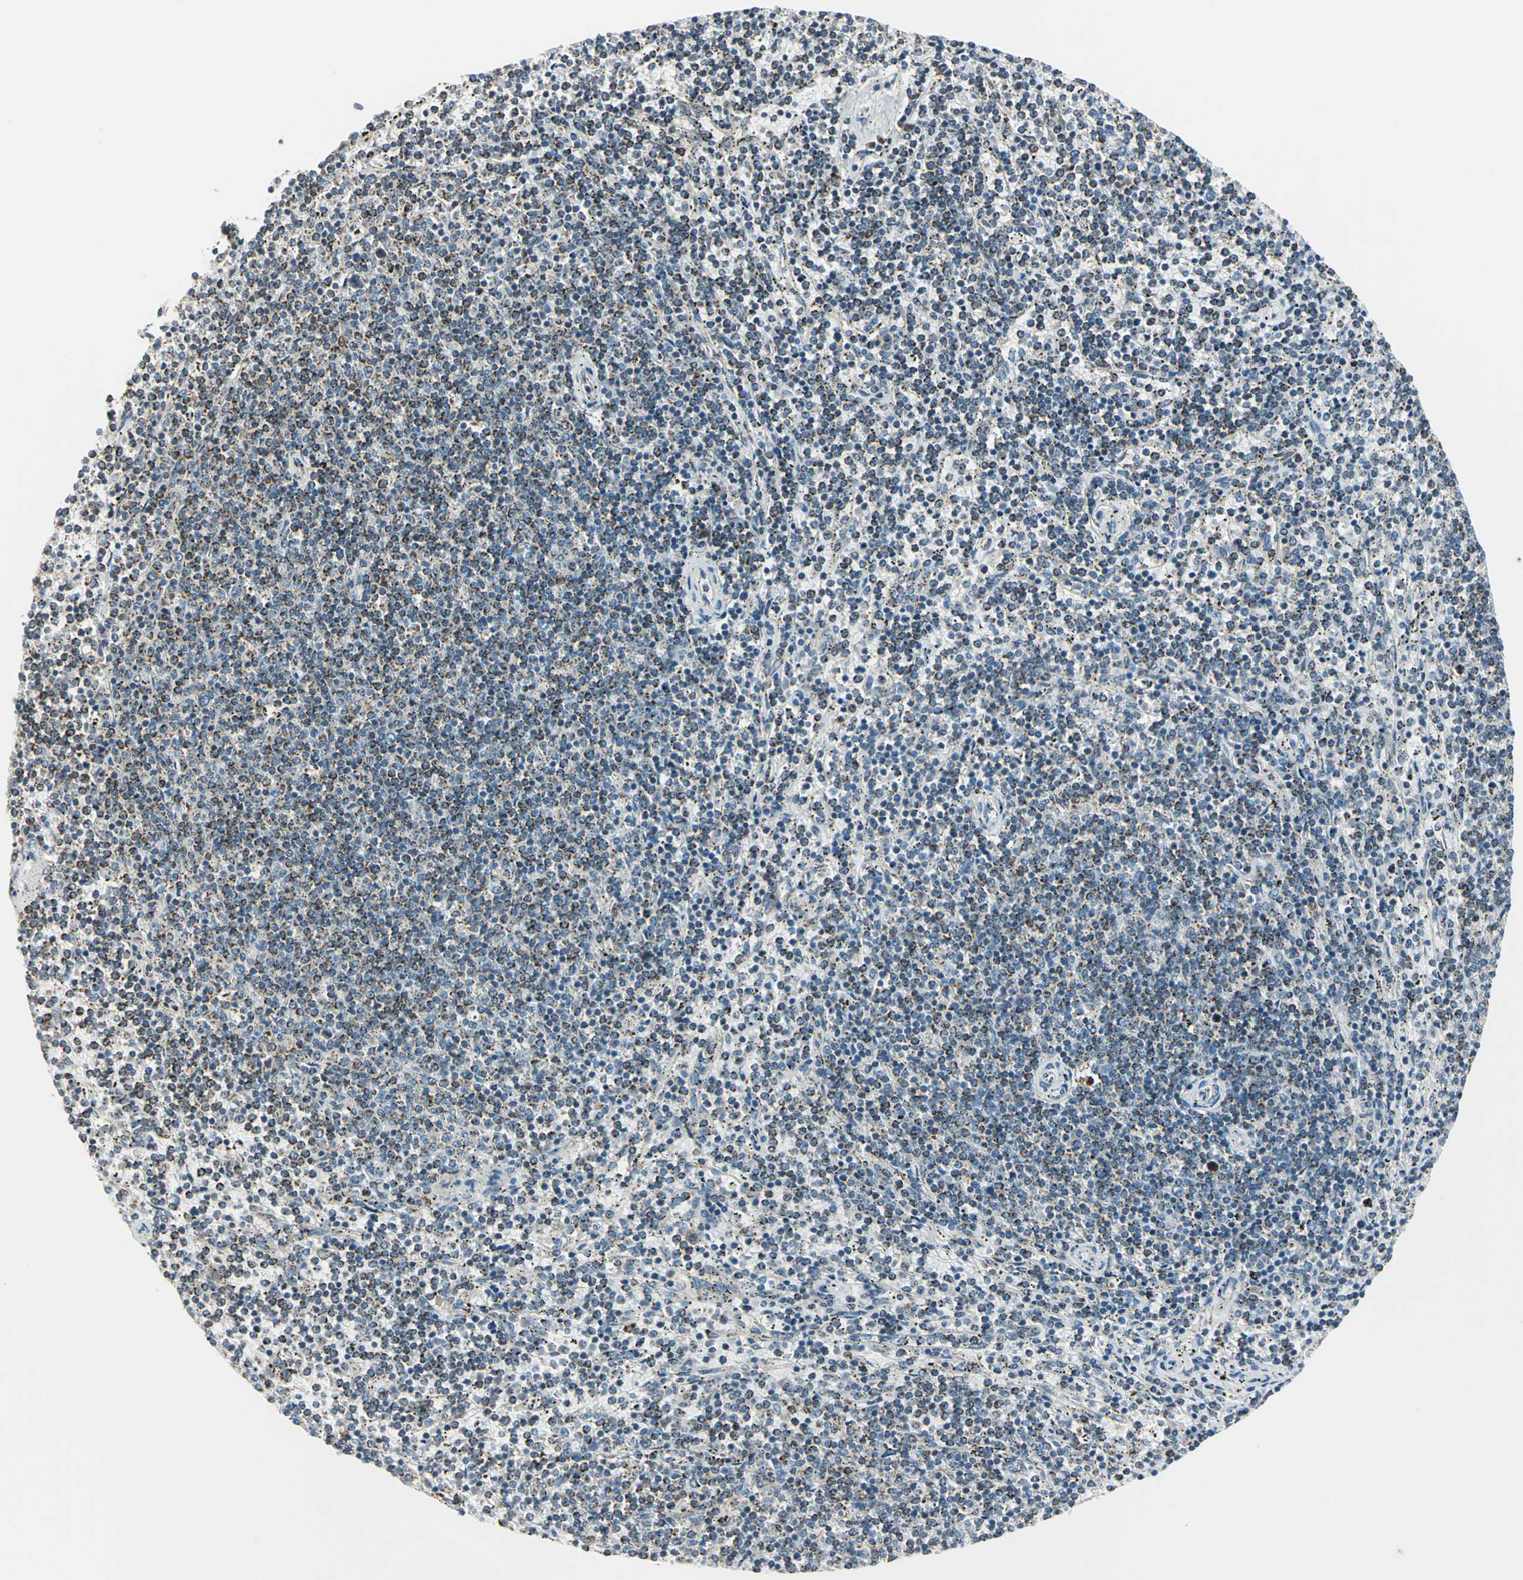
{"staining": {"intensity": "strong", "quantity": ">75%", "location": "cytoplasmic/membranous"}, "tissue": "lymphoma", "cell_type": "Tumor cells", "image_type": "cancer", "snomed": [{"axis": "morphology", "description": "Malignant lymphoma, non-Hodgkin's type, Low grade"}, {"axis": "topography", "description": "Spleen"}], "caption": "Protein staining demonstrates strong cytoplasmic/membranous expression in about >75% of tumor cells in lymphoma.", "gene": "ACADM", "patient": {"sex": "female", "age": 50}}